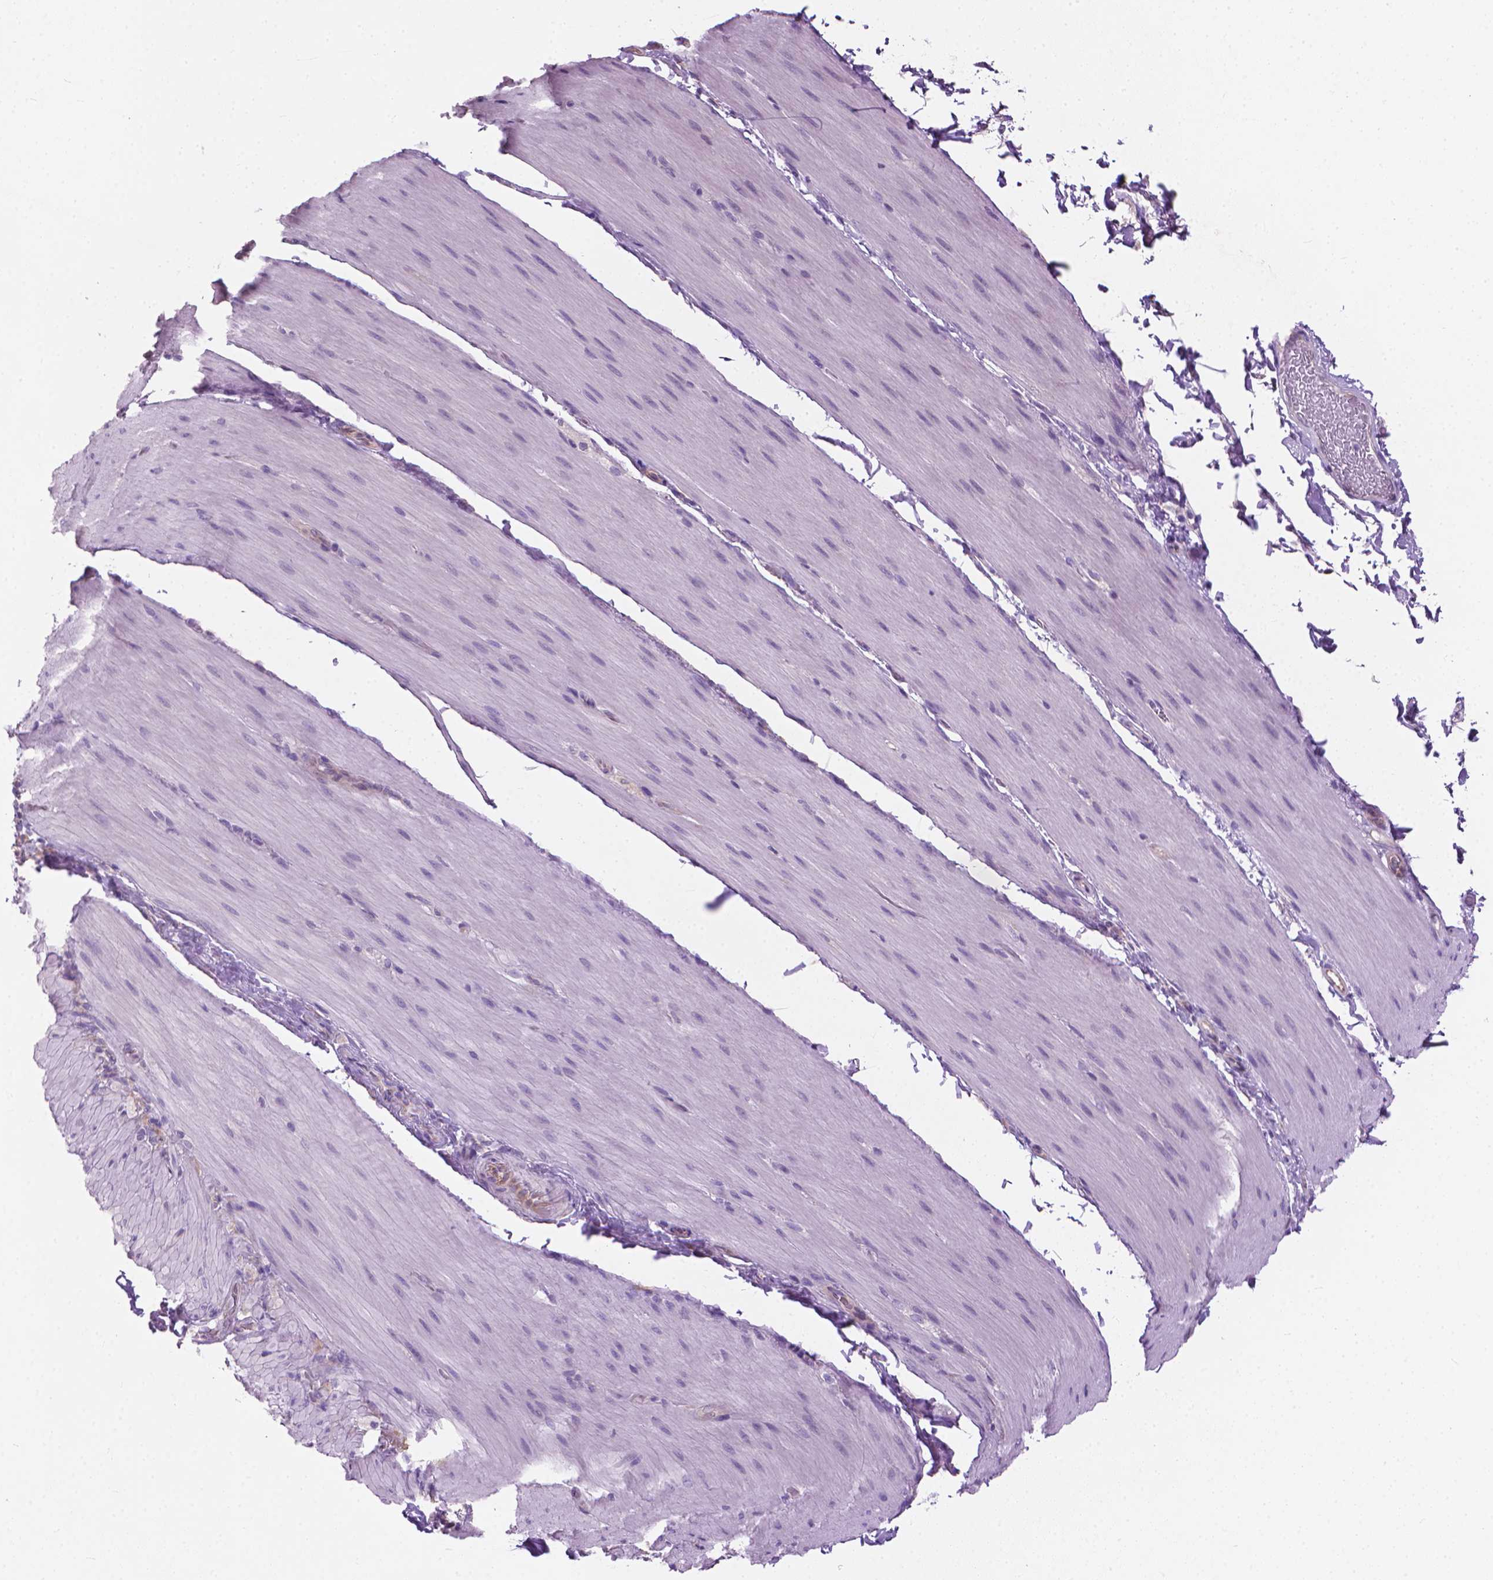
{"staining": {"intensity": "negative", "quantity": "none", "location": "none"}, "tissue": "smooth muscle", "cell_type": "Smooth muscle cells", "image_type": "normal", "snomed": [{"axis": "morphology", "description": "Normal tissue, NOS"}, {"axis": "topography", "description": "Smooth muscle"}, {"axis": "topography", "description": "Colon"}], "caption": "Smooth muscle cells show no significant protein staining in benign smooth muscle.", "gene": "KRT73", "patient": {"sex": "male", "age": 73}}